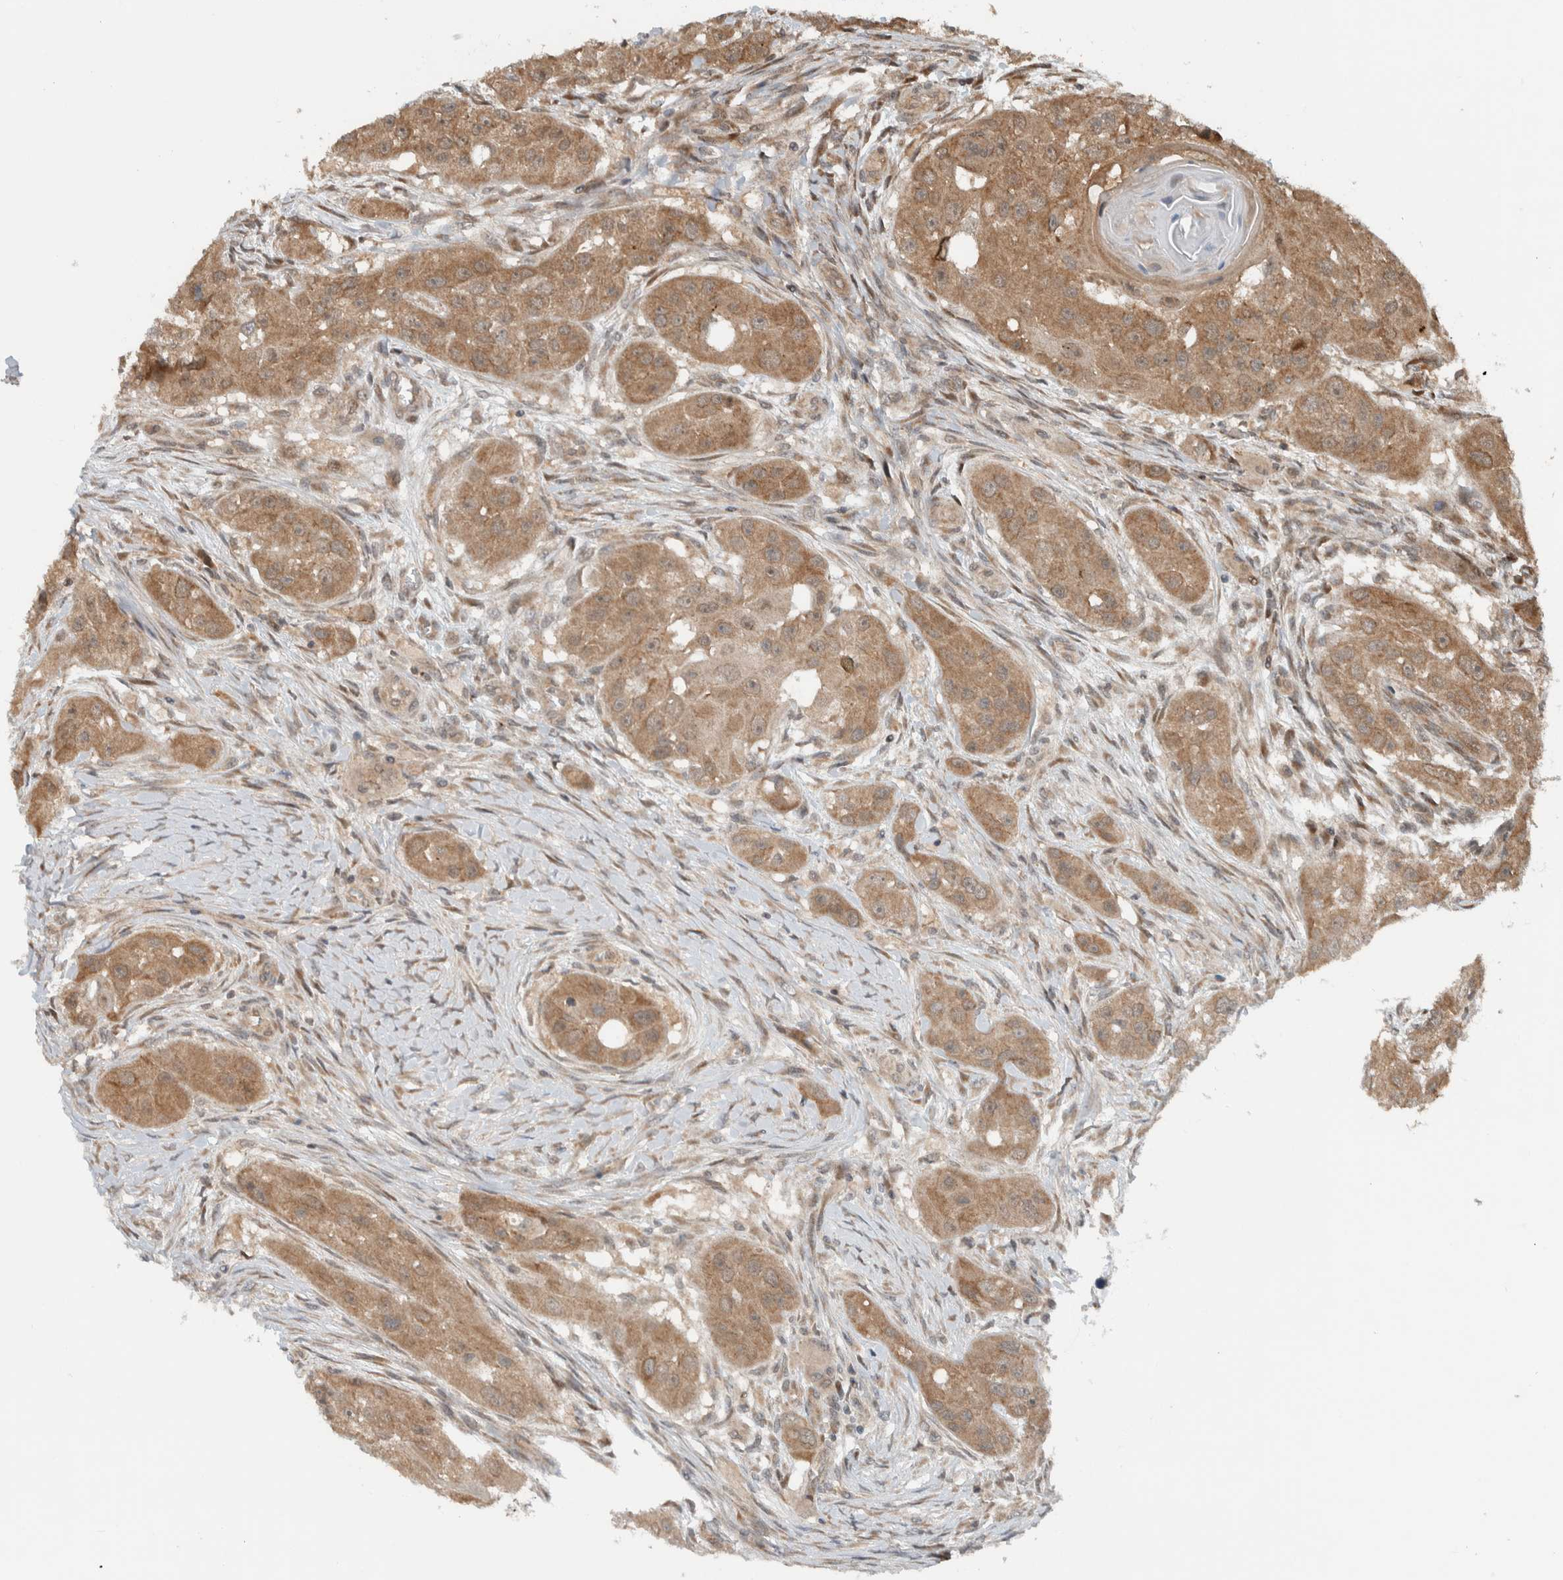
{"staining": {"intensity": "moderate", "quantity": ">75%", "location": "cytoplasmic/membranous"}, "tissue": "head and neck cancer", "cell_type": "Tumor cells", "image_type": "cancer", "snomed": [{"axis": "morphology", "description": "Normal tissue, NOS"}, {"axis": "morphology", "description": "Squamous cell carcinoma, NOS"}, {"axis": "topography", "description": "Skeletal muscle"}, {"axis": "topography", "description": "Head-Neck"}], "caption": "Brown immunohistochemical staining in human head and neck cancer (squamous cell carcinoma) shows moderate cytoplasmic/membranous expression in approximately >75% of tumor cells.", "gene": "KLHL6", "patient": {"sex": "male", "age": 51}}